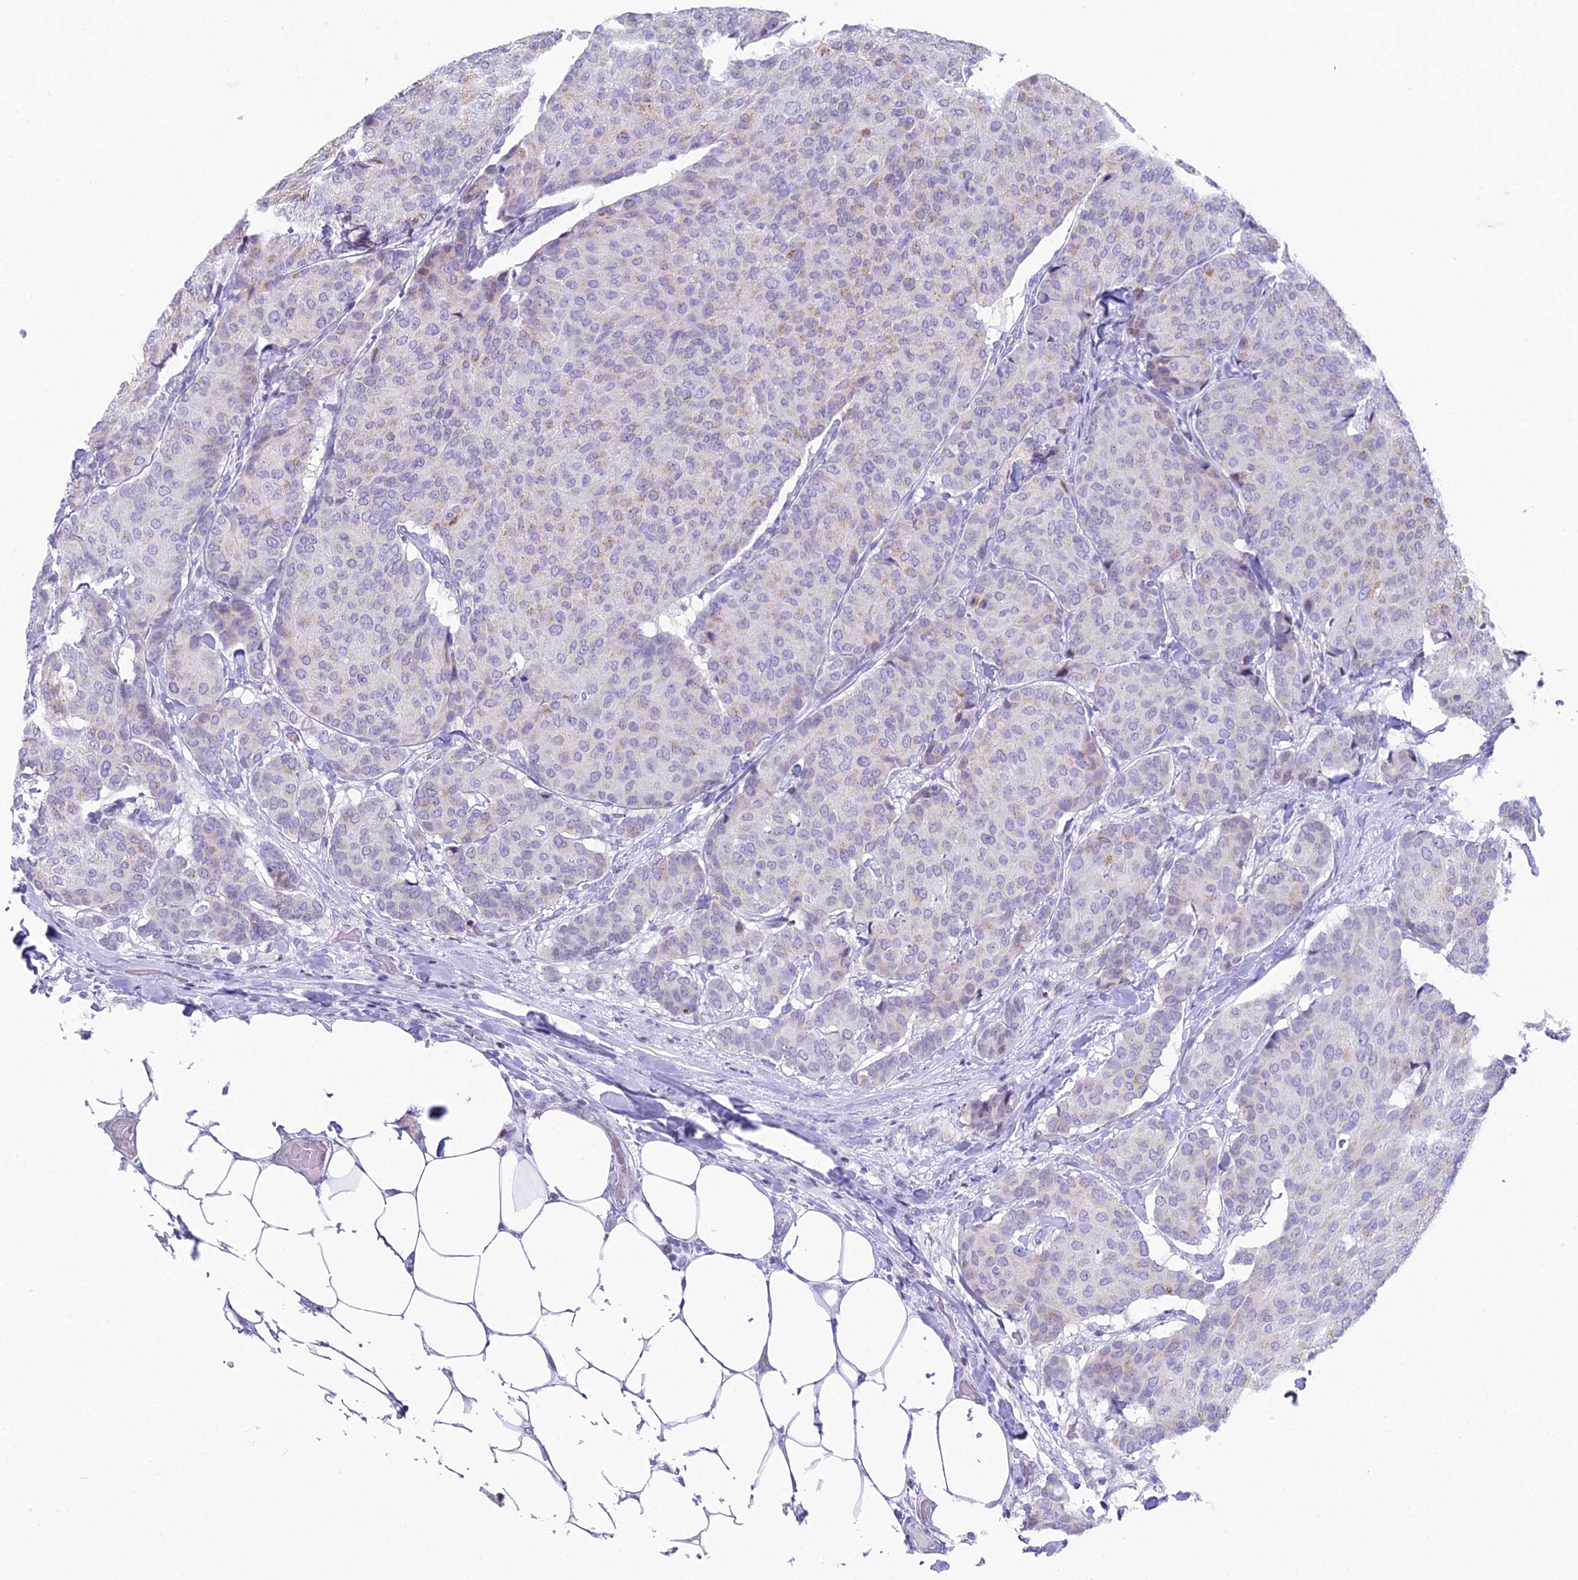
{"staining": {"intensity": "moderate", "quantity": "<25%", "location": "cytoplasmic/membranous"}, "tissue": "breast cancer", "cell_type": "Tumor cells", "image_type": "cancer", "snomed": [{"axis": "morphology", "description": "Duct carcinoma"}, {"axis": "topography", "description": "Breast"}], "caption": "DAB (3,3'-diaminobenzidine) immunohistochemical staining of breast cancer demonstrates moderate cytoplasmic/membranous protein staining in approximately <25% of tumor cells.", "gene": "CC2D2A", "patient": {"sex": "female", "age": 75}}